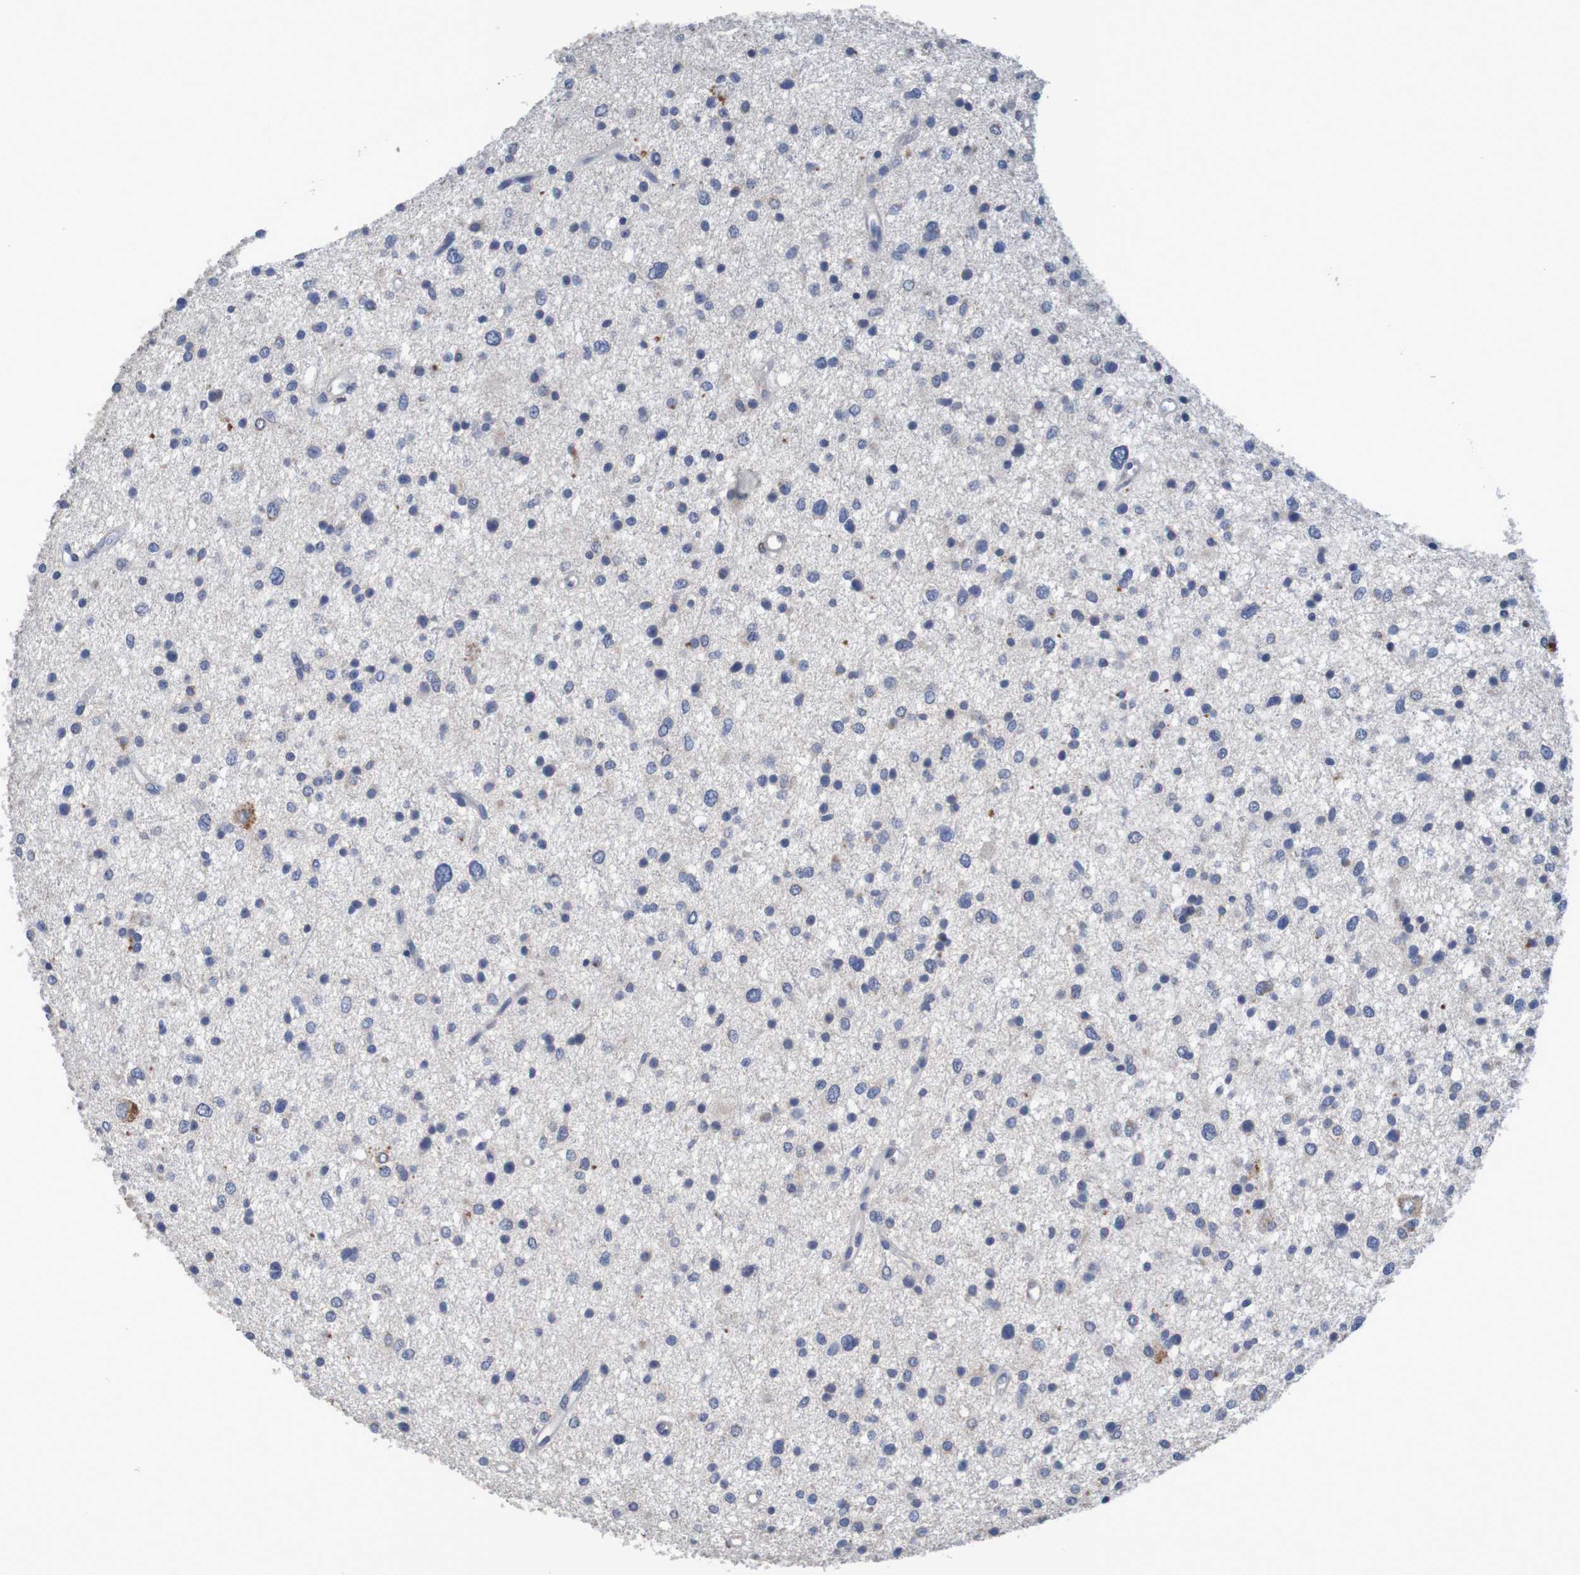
{"staining": {"intensity": "moderate", "quantity": "<25%", "location": "cytoplasmic/membranous"}, "tissue": "glioma", "cell_type": "Tumor cells", "image_type": "cancer", "snomed": [{"axis": "morphology", "description": "Glioma, malignant, Low grade"}, {"axis": "topography", "description": "Brain"}], "caption": "Immunohistochemical staining of glioma reveals moderate cytoplasmic/membranous protein positivity in approximately <25% of tumor cells. The staining is performed using DAB (3,3'-diaminobenzidine) brown chromogen to label protein expression. The nuclei are counter-stained blue using hematoxylin.", "gene": "LTA", "patient": {"sex": "female", "age": 37}}